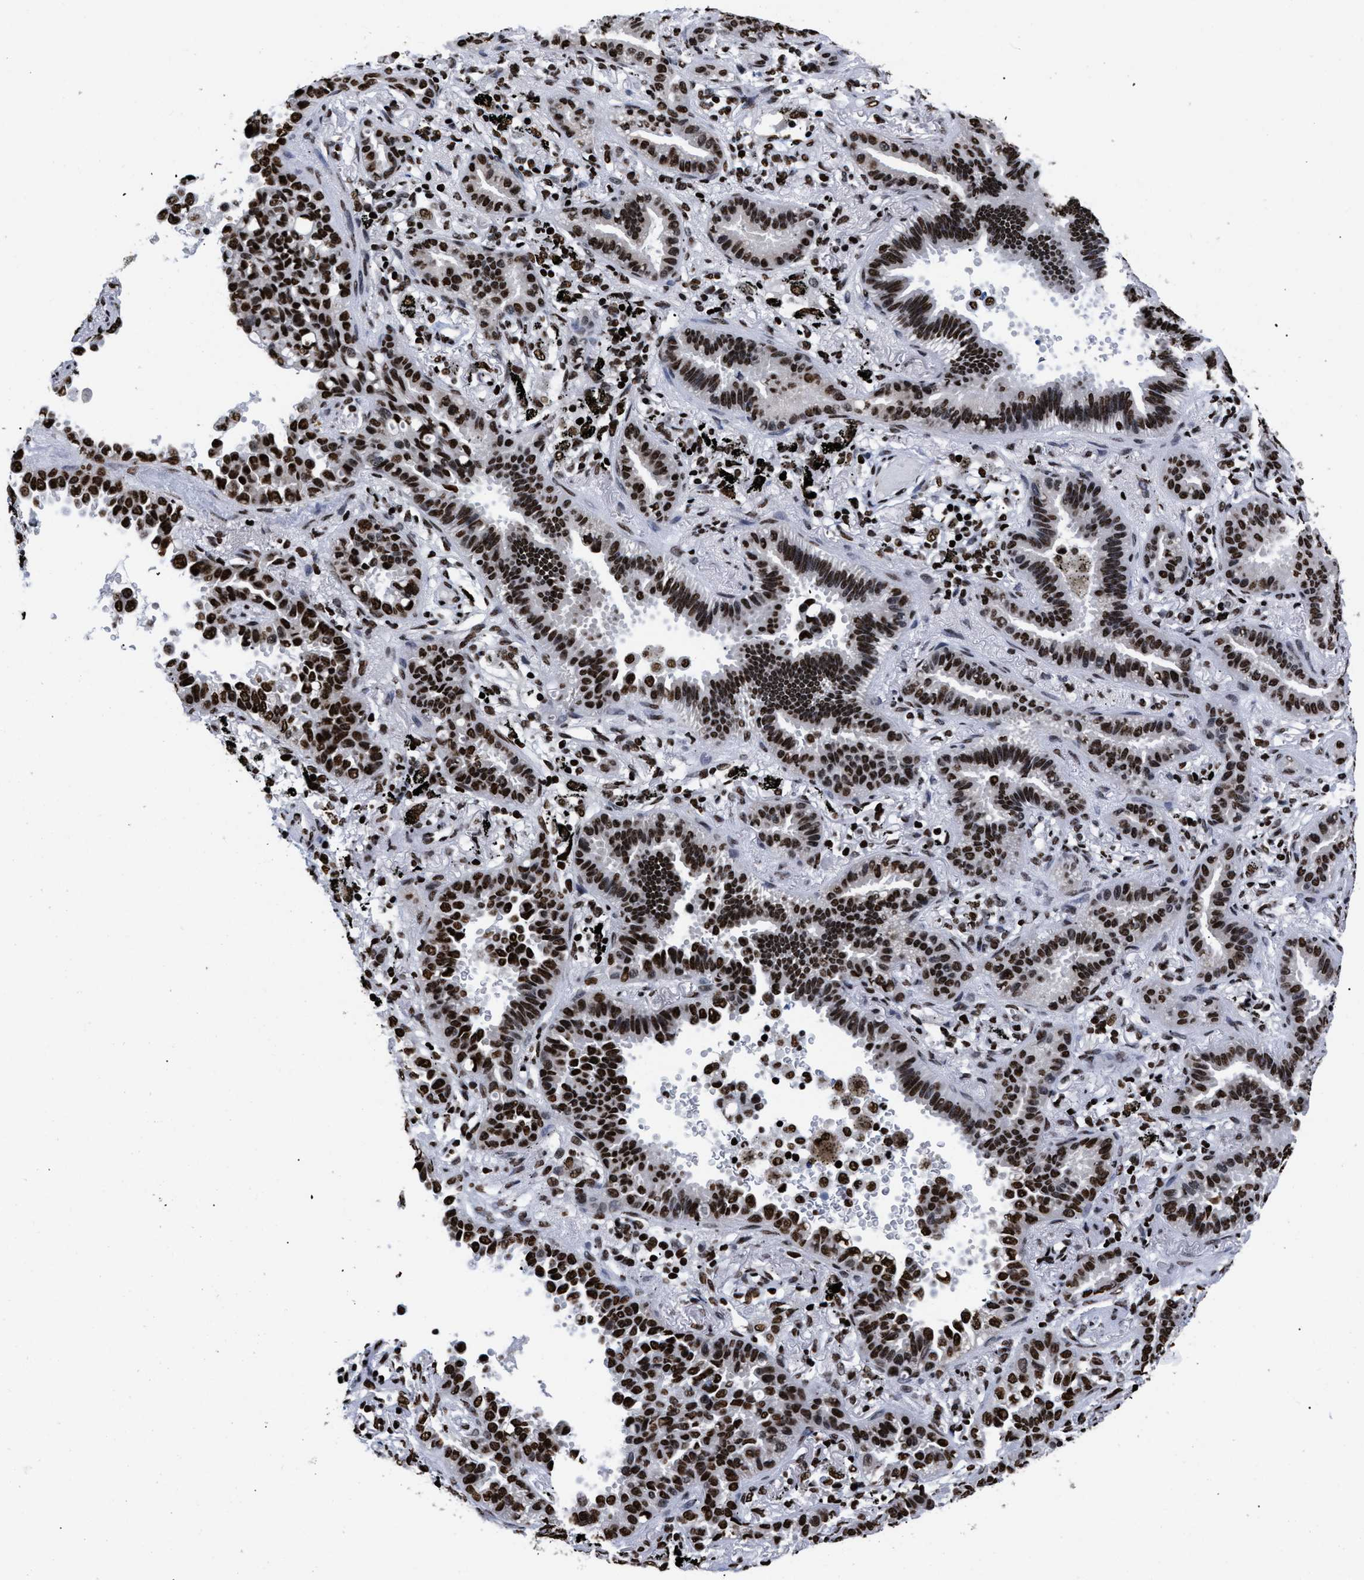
{"staining": {"intensity": "strong", "quantity": ">75%", "location": "nuclear"}, "tissue": "lung cancer", "cell_type": "Tumor cells", "image_type": "cancer", "snomed": [{"axis": "morphology", "description": "Normal tissue, NOS"}, {"axis": "morphology", "description": "Adenocarcinoma, NOS"}, {"axis": "topography", "description": "Lung"}], "caption": "A brown stain shows strong nuclear expression of a protein in lung cancer tumor cells. (Brightfield microscopy of DAB IHC at high magnification).", "gene": "CALHM3", "patient": {"sex": "male", "age": 59}}